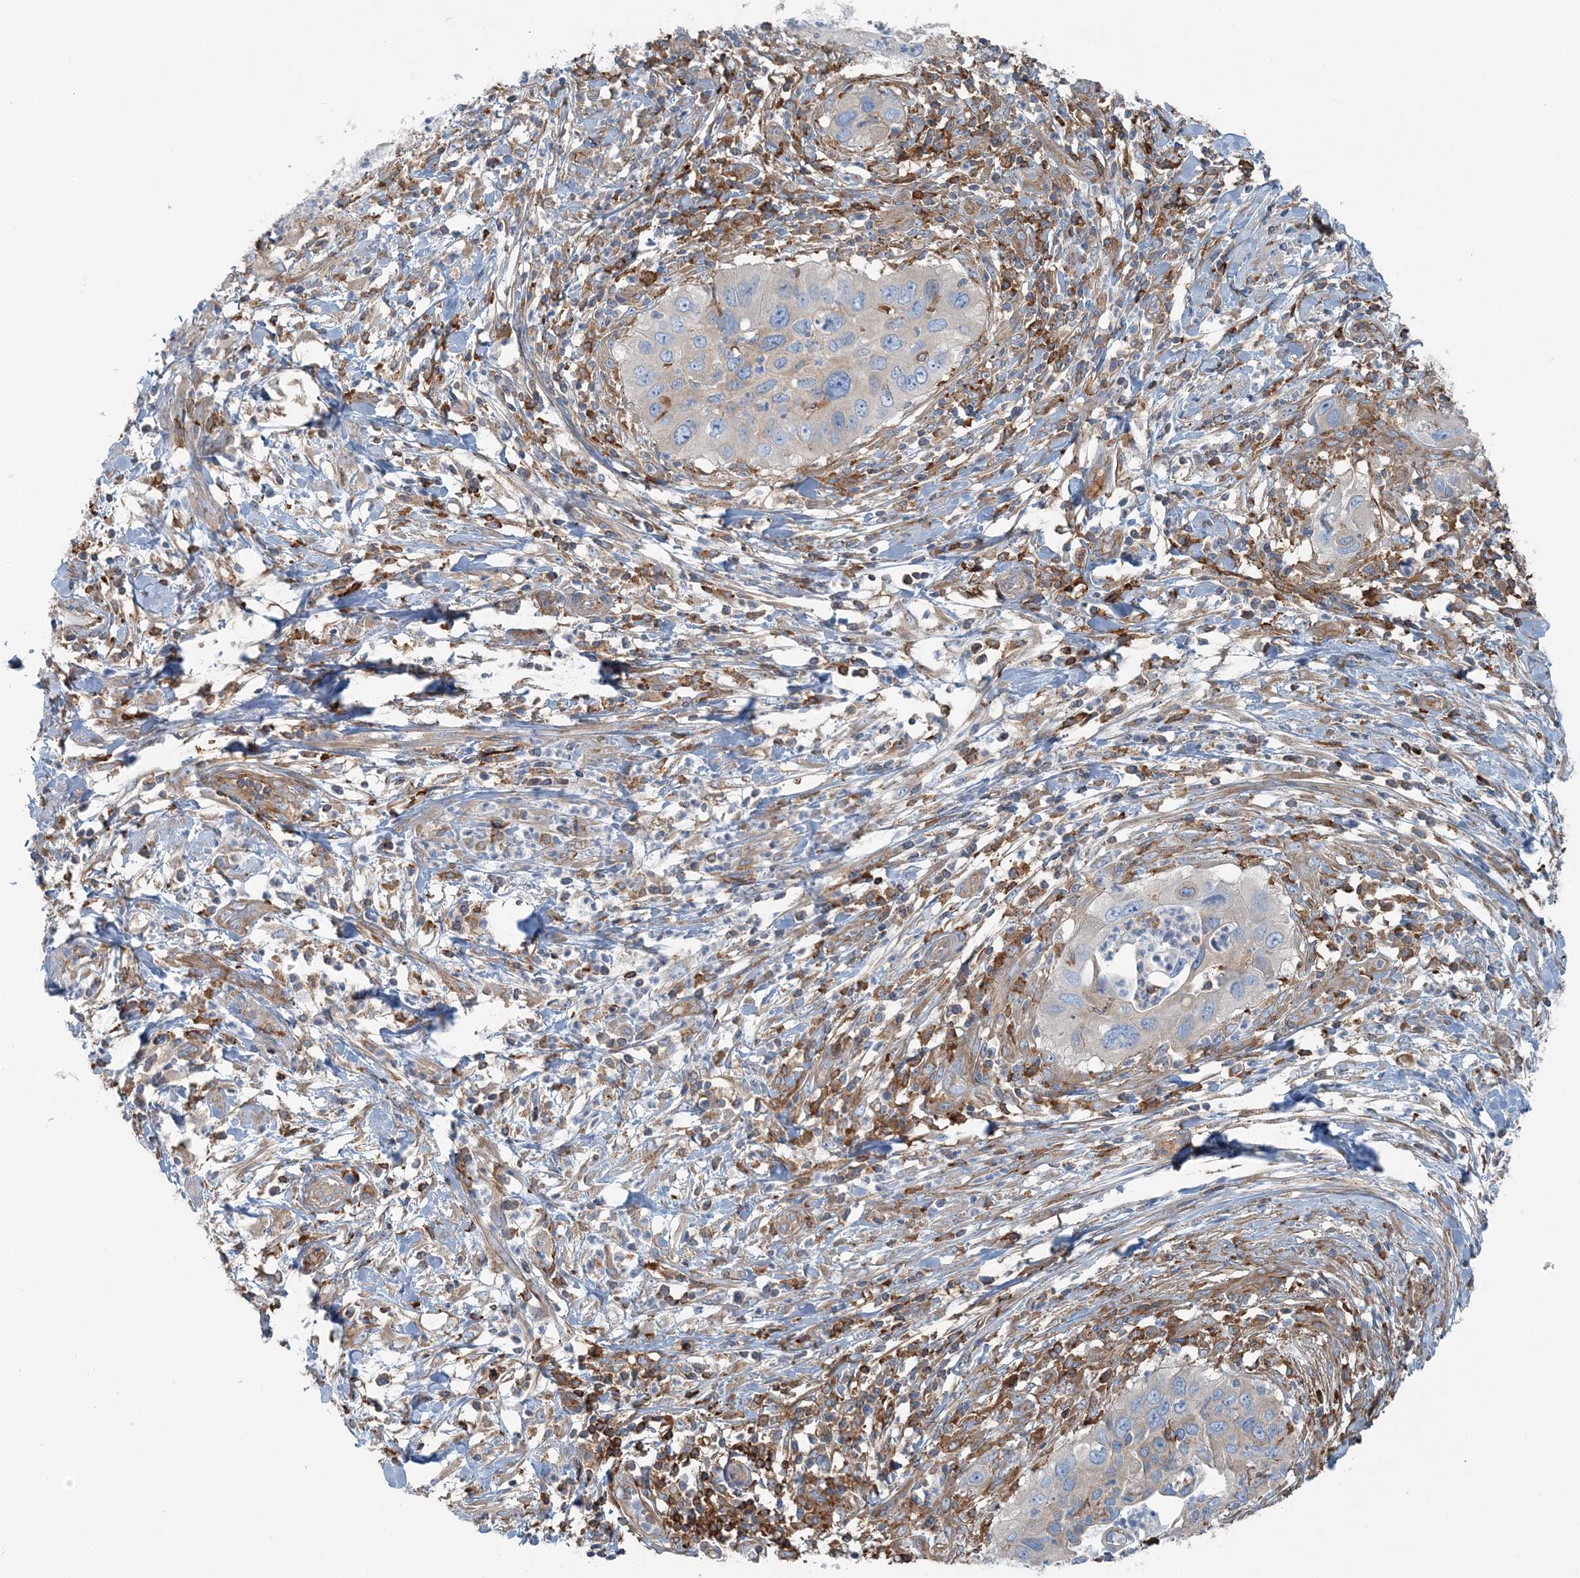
{"staining": {"intensity": "negative", "quantity": "none", "location": "none"}, "tissue": "cervical cancer", "cell_type": "Tumor cells", "image_type": "cancer", "snomed": [{"axis": "morphology", "description": "Squamous cell carcinoma, NOS"}, {"axis": "topography", "description": "Cervix"}], "caption": "IHC image of neoplastic tissue: human cervical cancer stained with DAB shows no significant protein positivity in tumor cells.", "gene": "SNX2", "patient": {"sex": "female", "age": 38}}